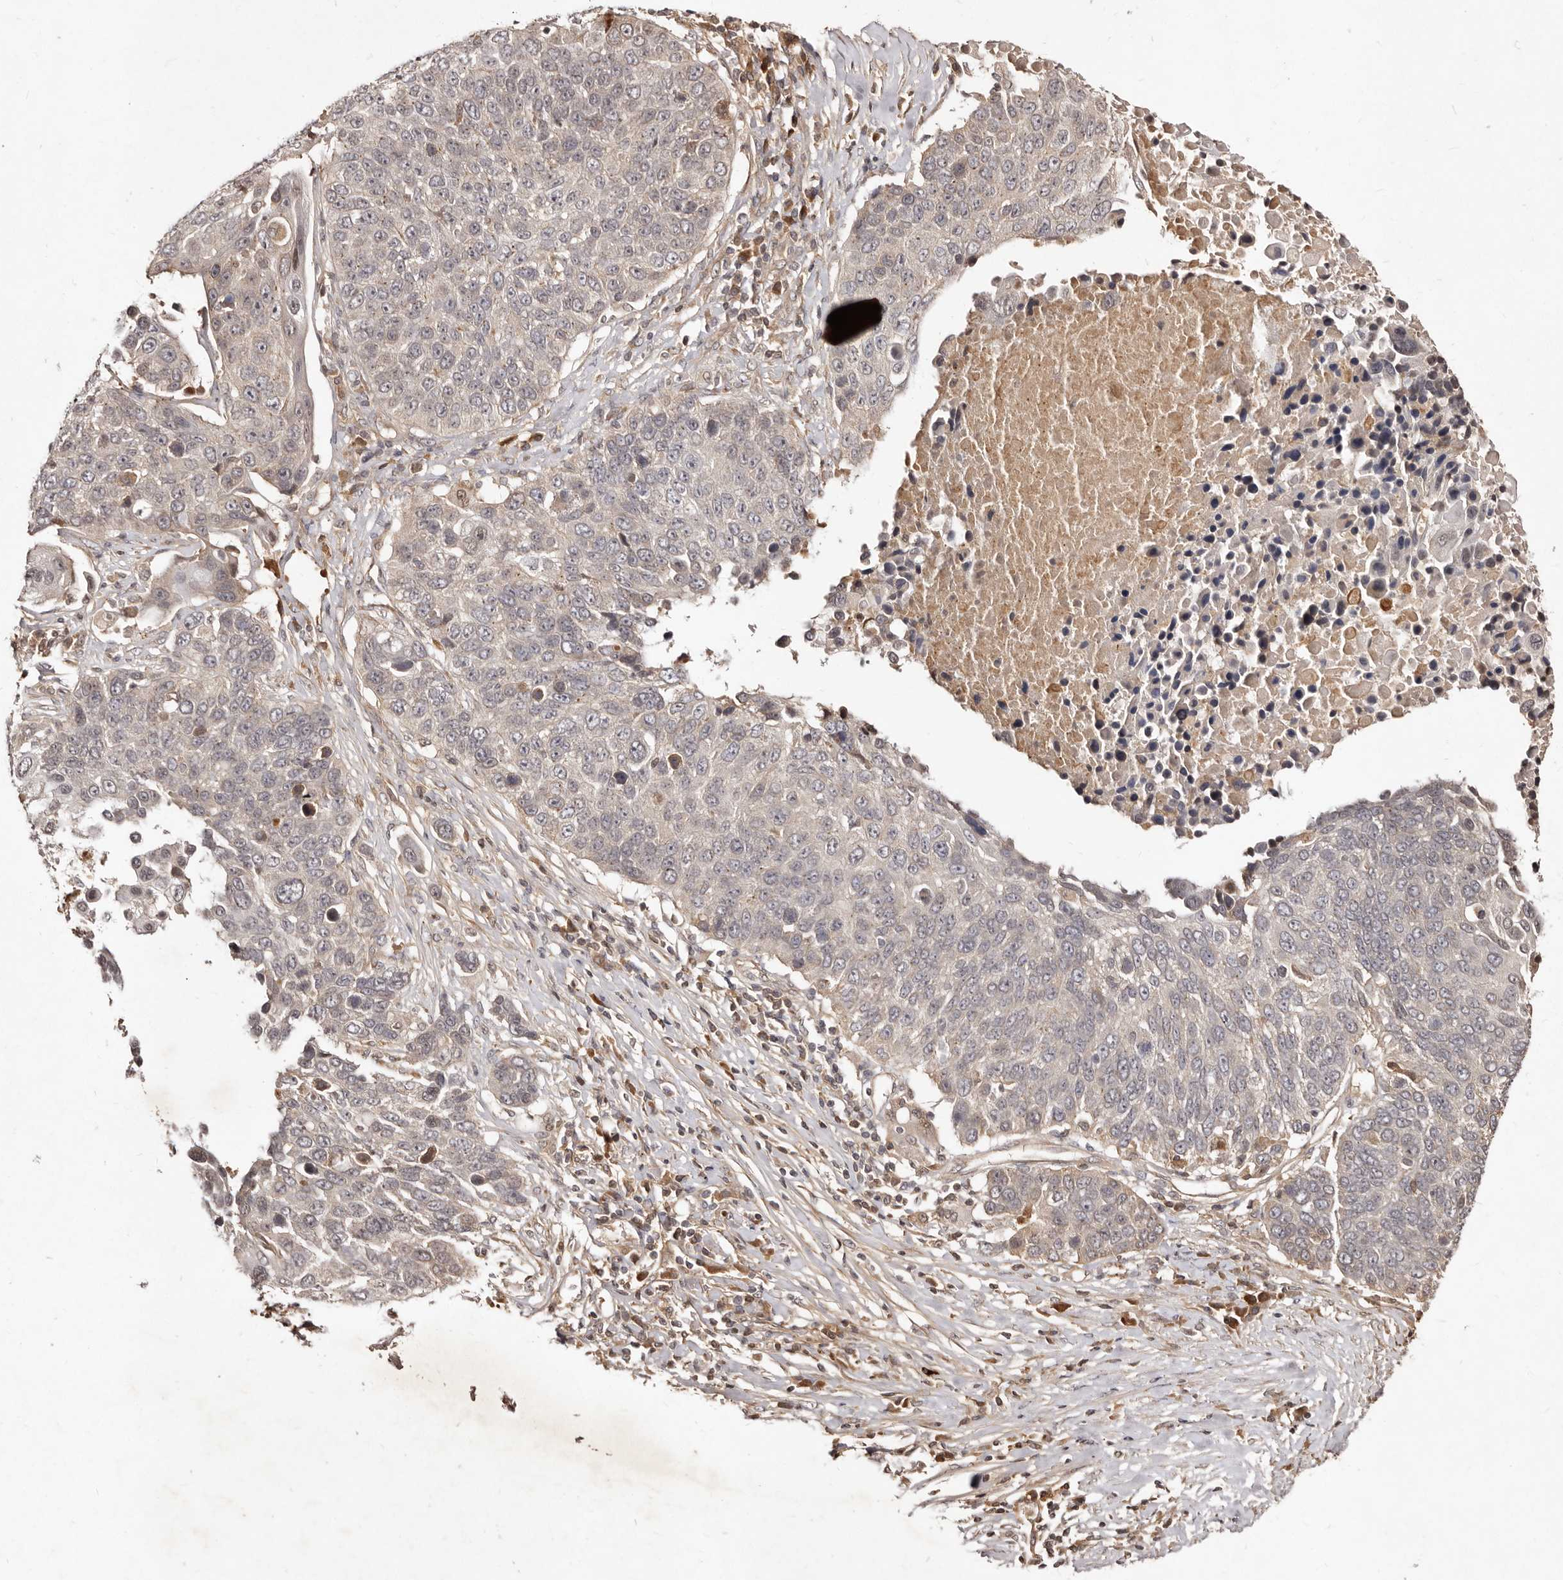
{"staining": {"intensity": "negative", "quantity": "none", "location": "none"}, "tissue": "lung cancer", "cell_type": "Tumor cells", "image_type": "cancer", "snomed": [{"axis": "morphology", "description": "Squamous cell carcinoma, NOS"}, {"axis": "topography", "description": "Lung"}], "caption": "Protein analysis of lung squamous cell carcinoma exhibits no significant positivity in tumor cells. (DAB IHC with hematoxylin counter stain).", "gene": "LCORL", "patient": {"sex": "male", "age": 66}}